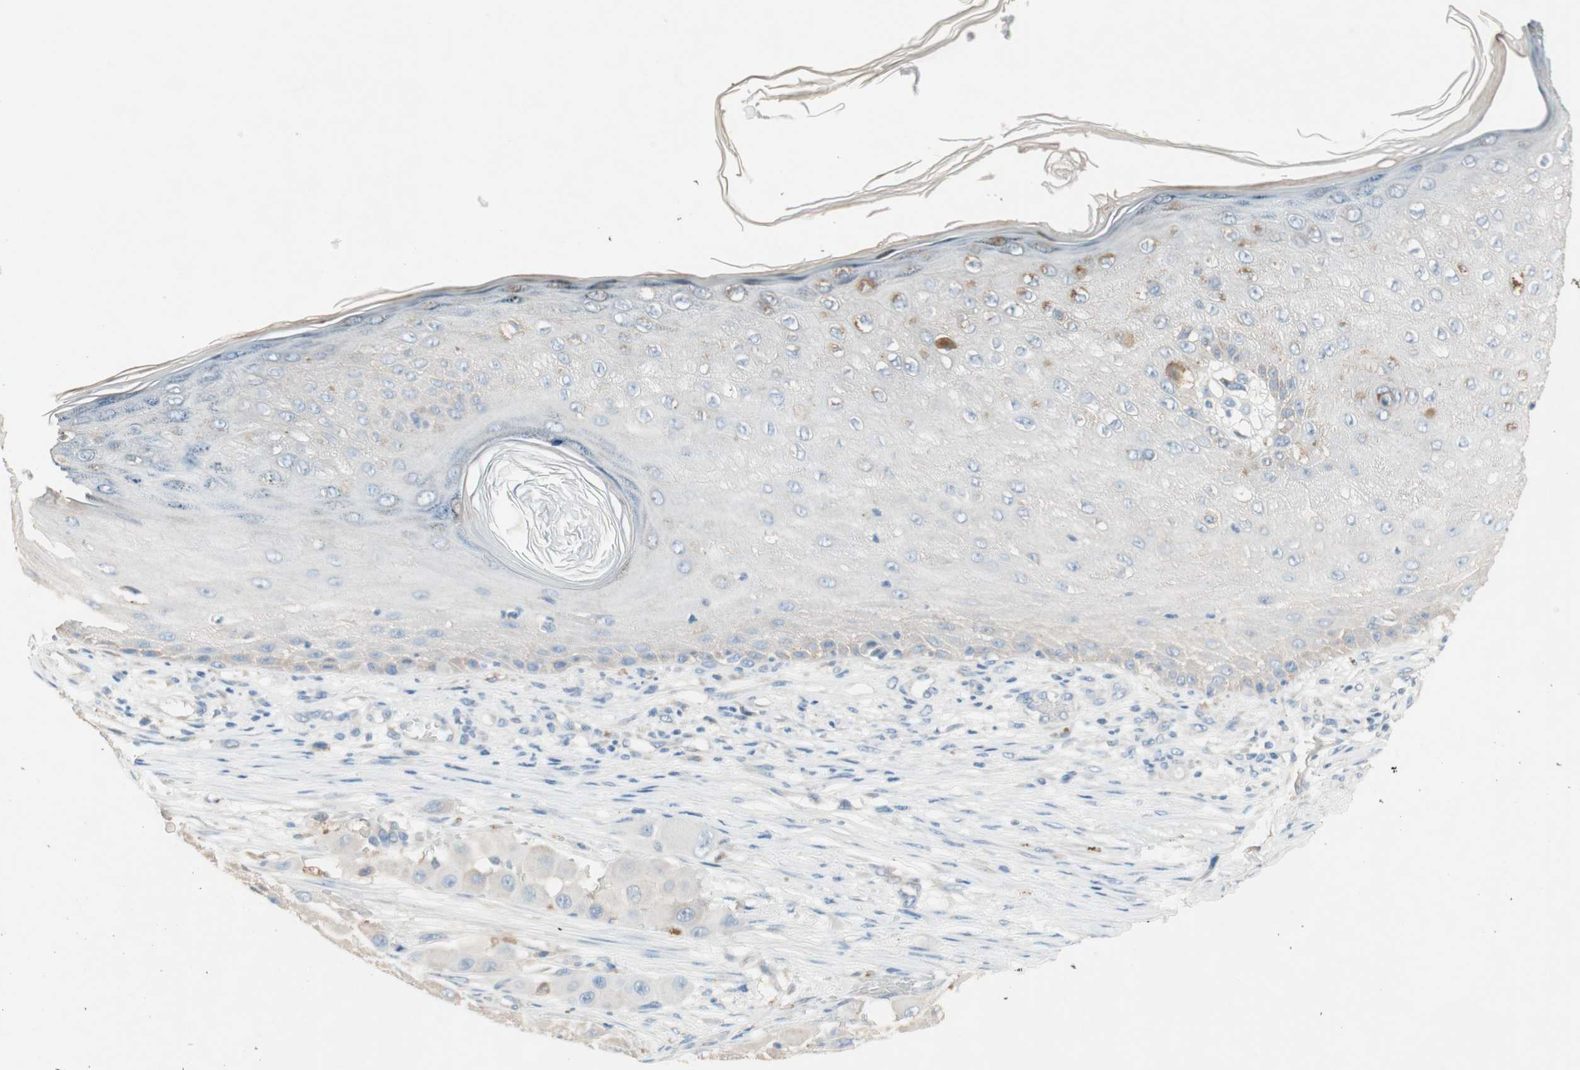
{"staining": {"intensity": "negative", "quantity": "none", "location": "none"}, "tissue": "melanoma", "cell_type": "Tumor cells", "image_type": "cancer", "snomed": [{"axis": "morphology", "description": "Malignant melanoma, NOS"}, {"axis": "topography", "description": "Skin"}], "caption": "Tumor cells are negative for brown protein staining in melanoma. Brightfield microscopy of IHC stained with DAB (brown) and hematoxylin (blue), captured at high magnification.", "gene": "GLUL", "patient": {"sex": "female", "age": 81}}